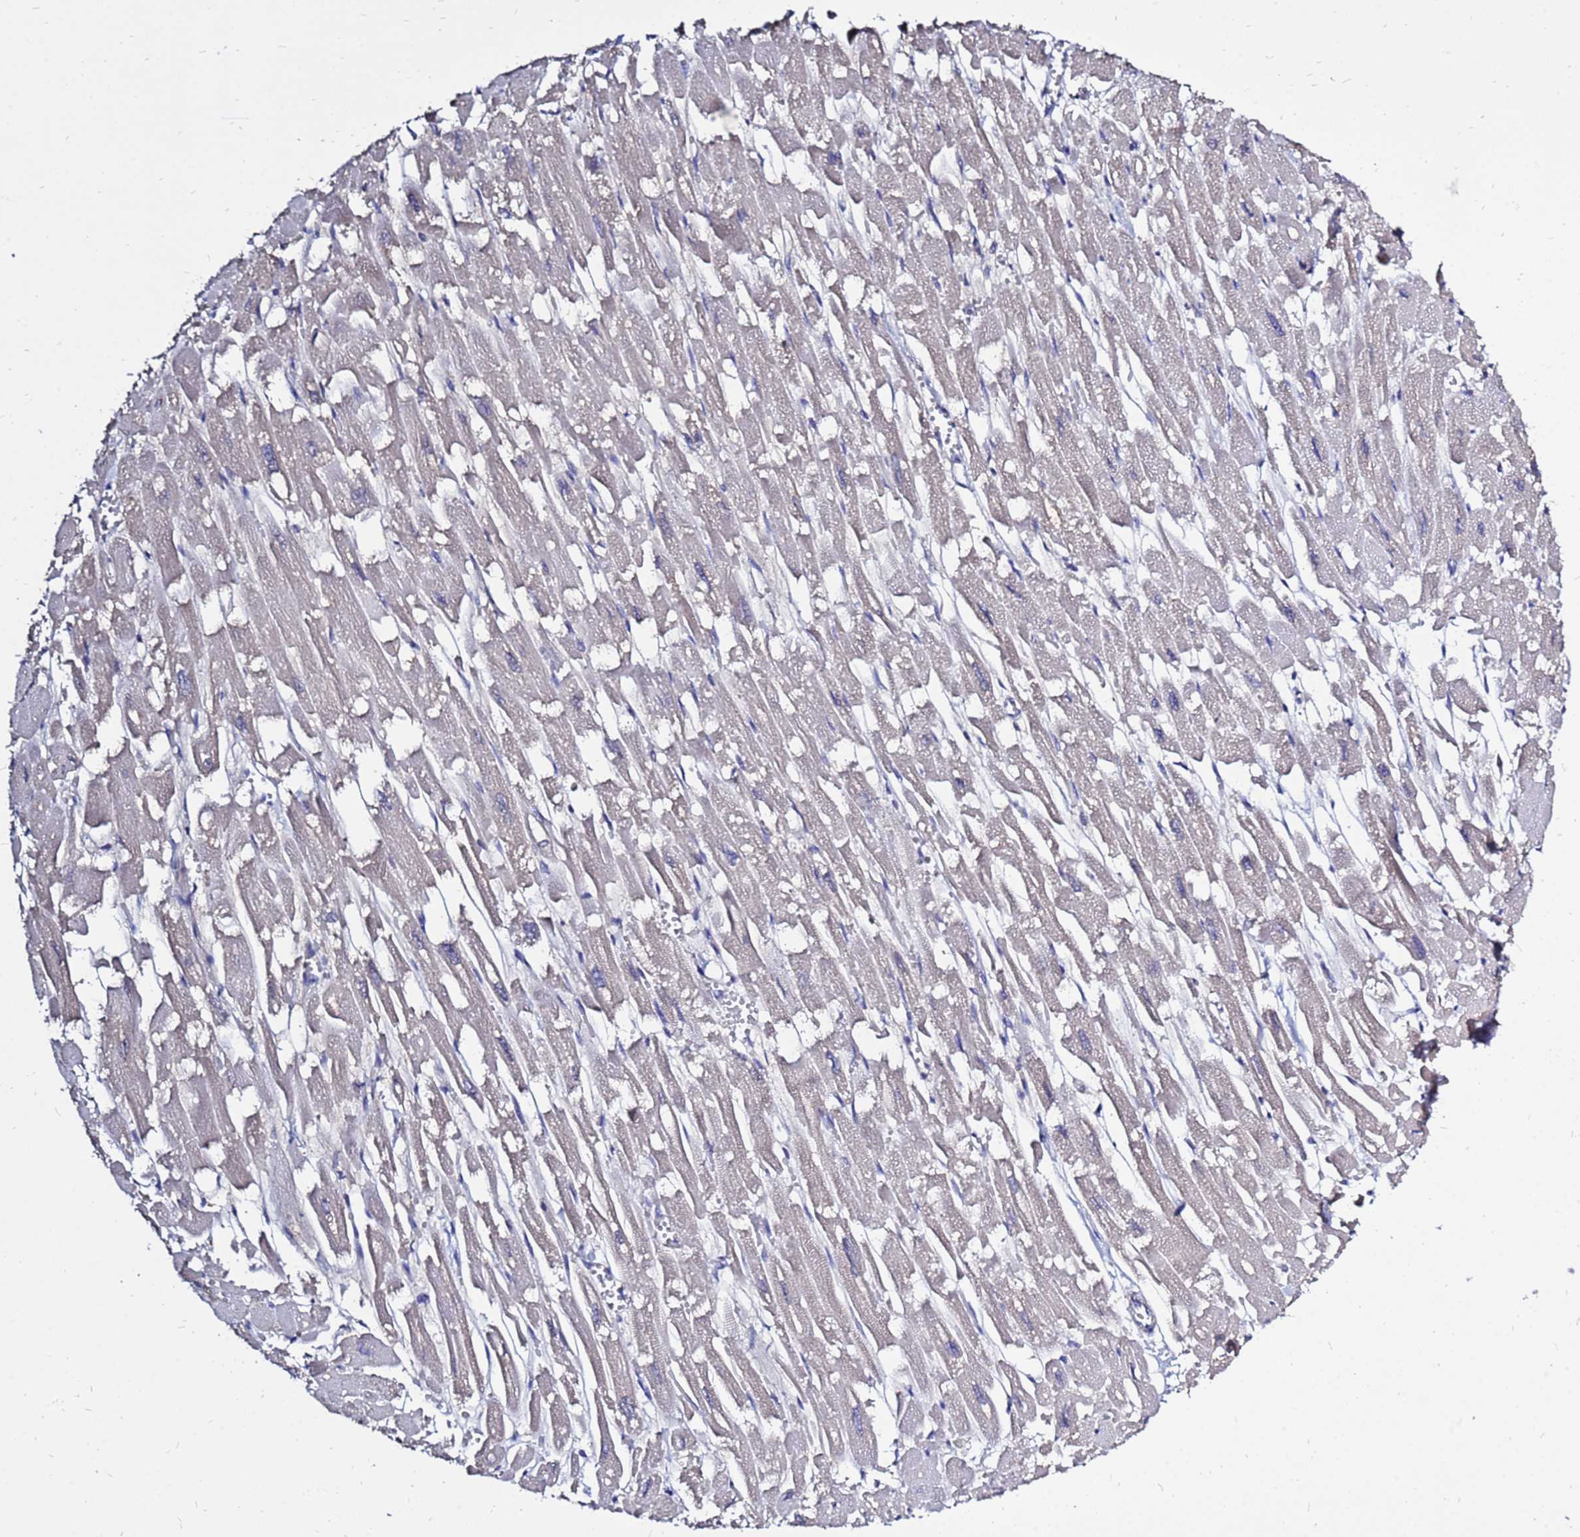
{"staining": {"intensity": "weak", "quantity": "25%-75%", "location": "cytoplasmic/membranous"}, "tissue": "heart muscle", "cell_type": "Cardiomyocytes", "image_type": "normal", "snomed": [{"axis": "morphology", "description": "Normal tissue, NOS"}, {"axis": "topography", "description": "Heart"}], "caption": "IHC of normal human heart muscle reveals low levels of weak cytoplasmic/membranous positivity in about 25%-75% of cardiomyocytes.", "gene": "MOB2", "patient": {"sex": "male", "age": 54}}